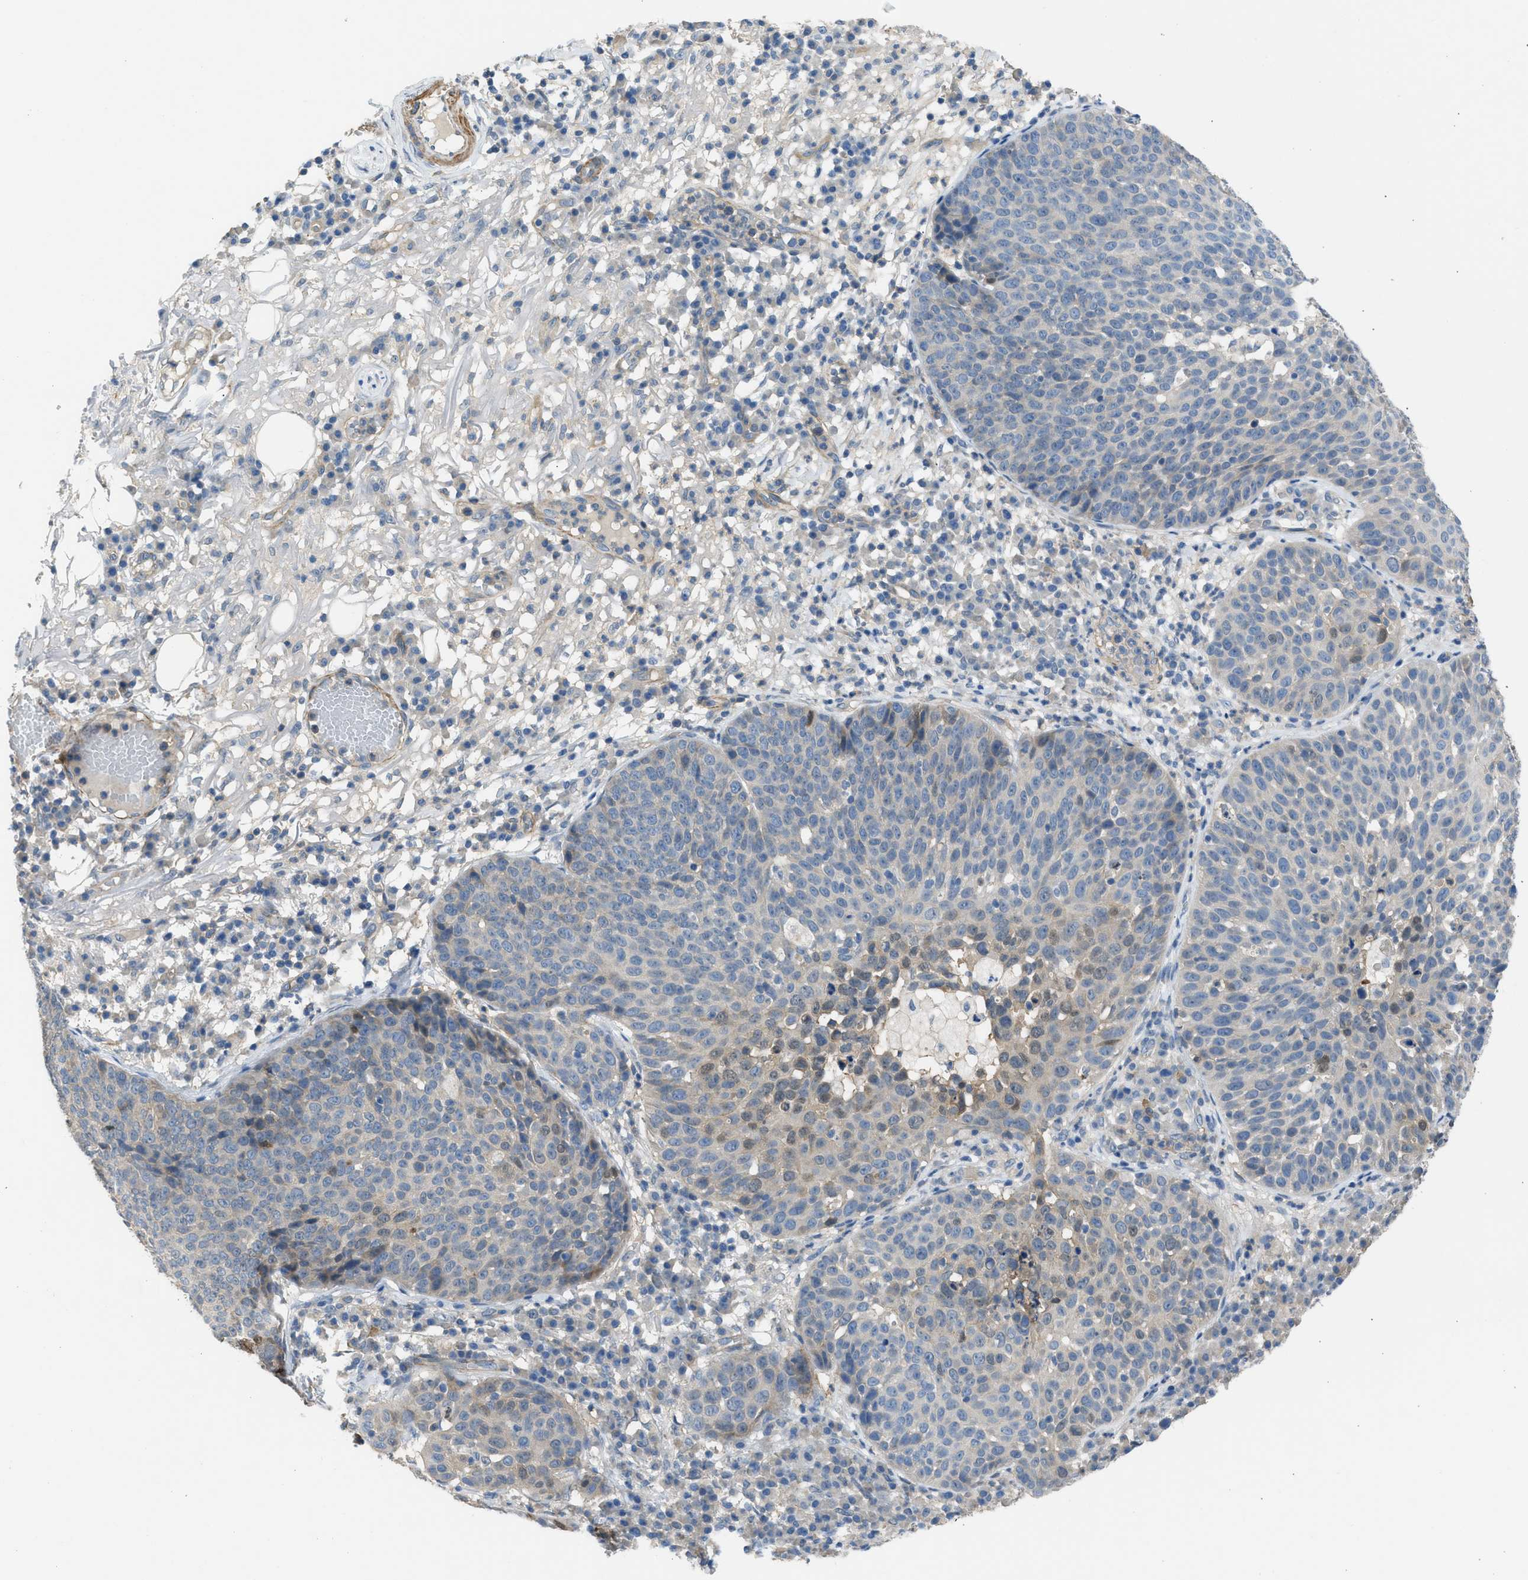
{"staining": {"intensity": "negative", "quantity": "none", "location": "none"}, "tissue": "skin cancer", "cell_type": "Tumor cells", "image_type": "cancer", "snomed": [{"axis": "morphology", "description": "Squamous cell carcinoma in situ, NOS"}, {"axis": "morphology", "description": "Squamous cell carcinoma, NOS"}, {"axis": "topography", "description": "Skin"}], "caption": "Immunohistochemical staining of skin cancer displays no significant positivity in tumor cells. Nuclei are stained in blue.", "gene": "PCNX3", "patient": {"sex": "male", "age": 93}}